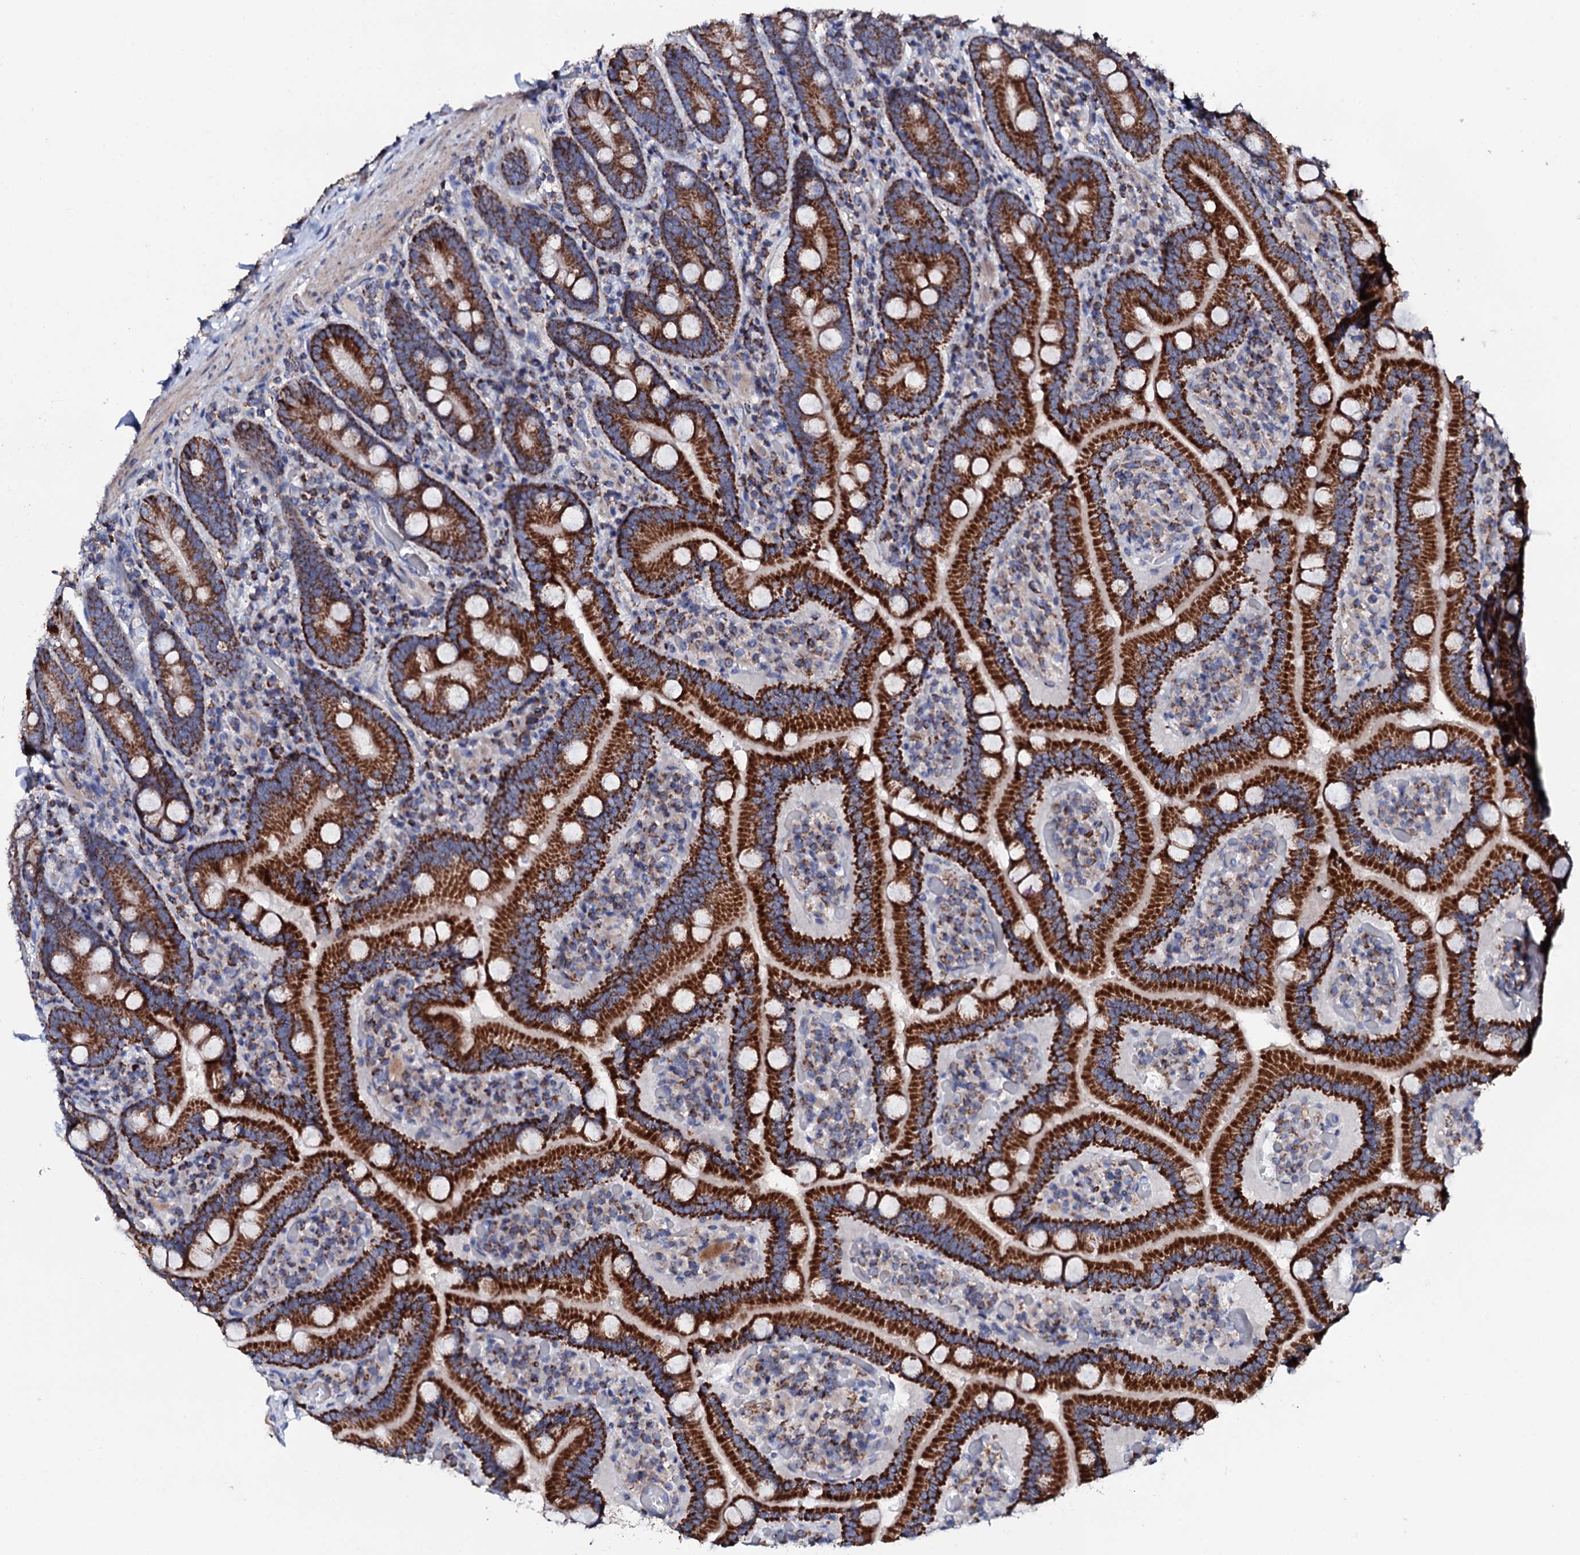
{"staining": {"intensity": "strong", "quantity": ">75%", "location": "cytoplasmic/membranous"}, "tissue": "duodenum", "cell_type": "Glandular cells", "image_type": "normal", "snomed": [{"axis": "morphology", "description": "Normal tissue, NOS"}, {"axis": "topography", "description": "Duodenum"}], "caption": "Benign duodenum shows strong cytoplasmic/membranous positivity in about >75% of glandular cells, visualized by immunohistochemistry. (DAB (3,3'-diaminobenzidine) IHC with brightfield microscopy, high magnification).", "gene": "TCAF2C", "patient": {"sex": "female", "age": 62}}